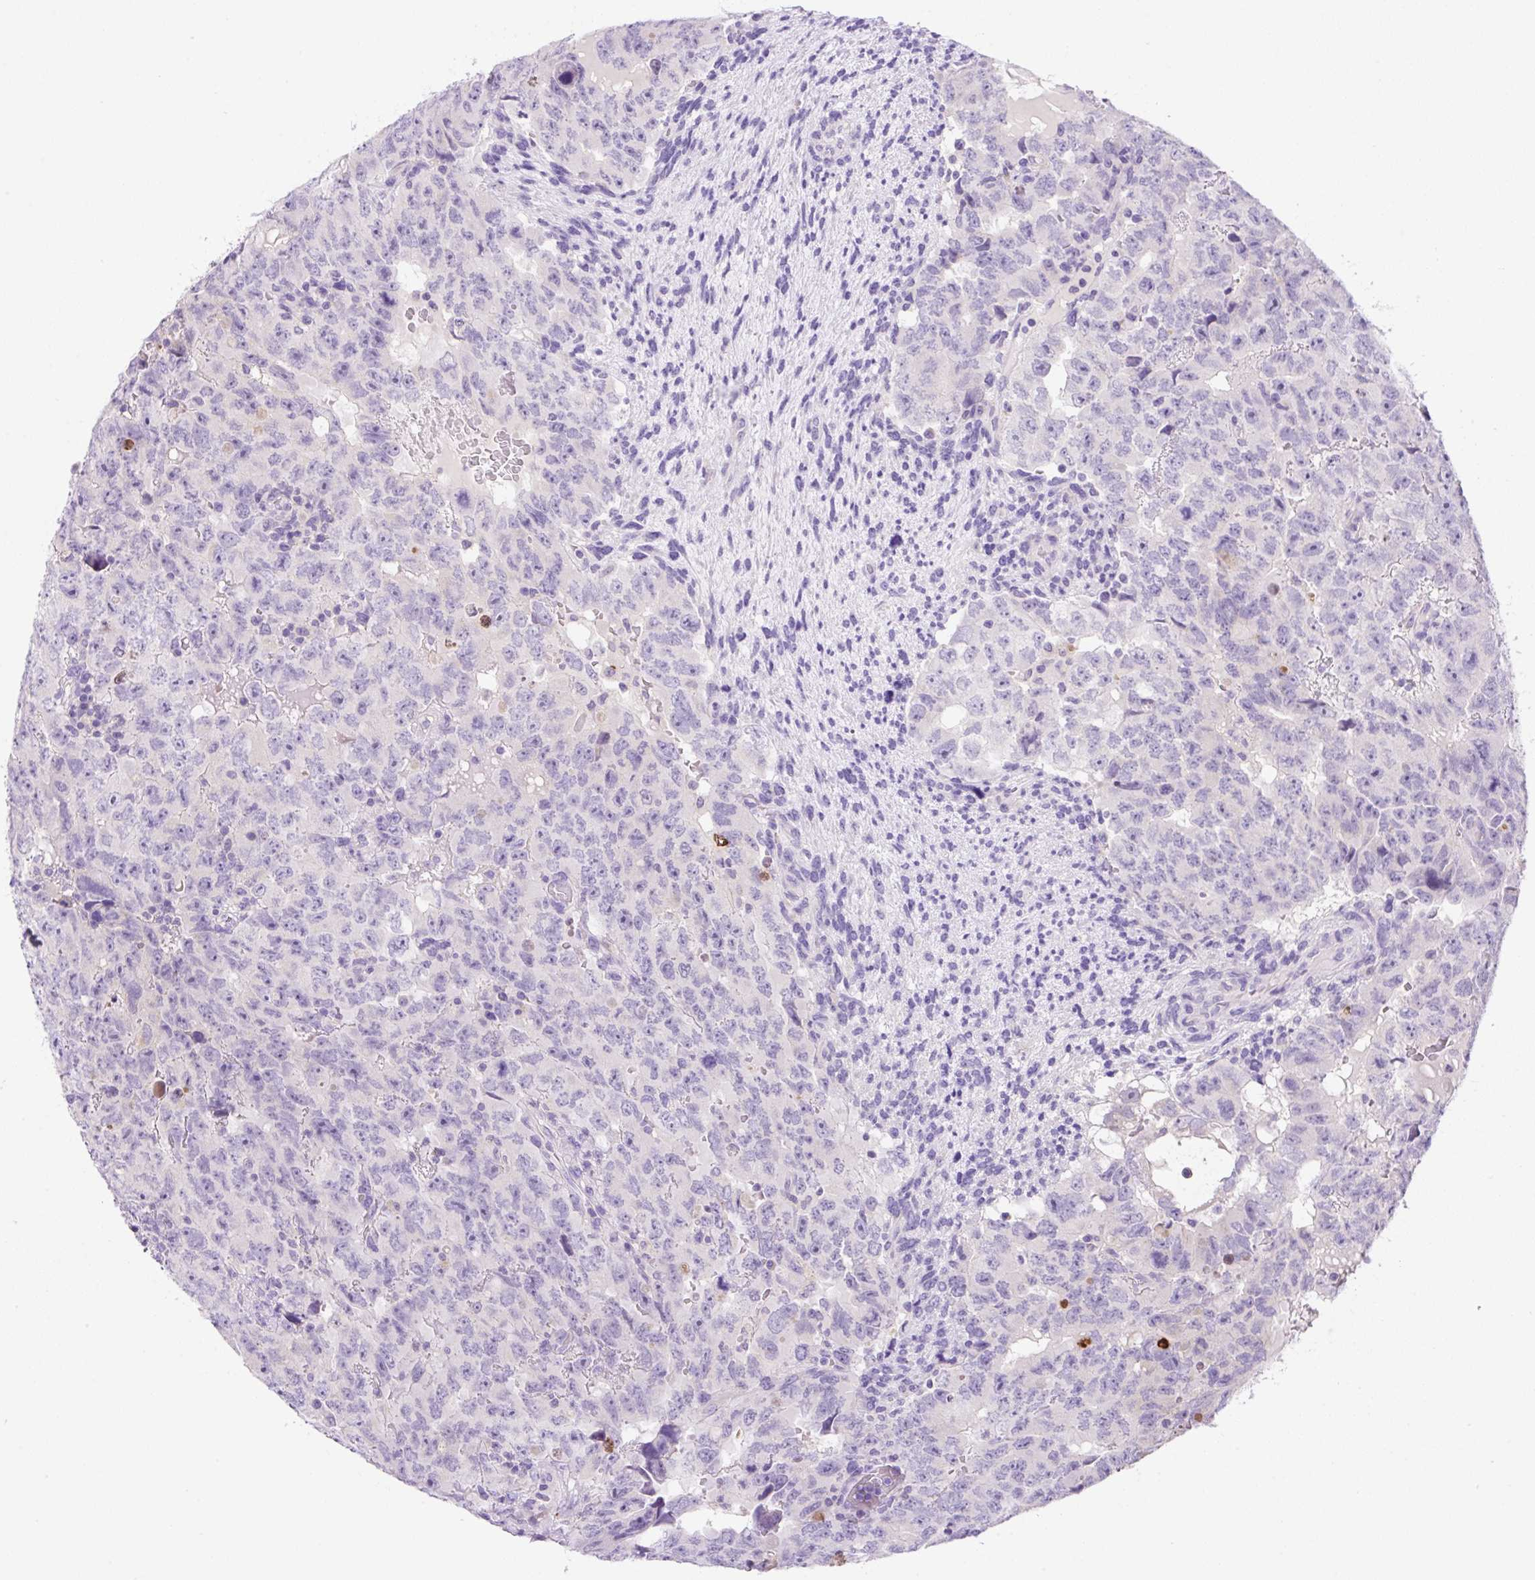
{"staining": {"intensity": "negative", "quantity": "none", "location": "none"}, "tissue": "testis cancer", "cell_type": "Tumor cells", "image_type": "cancer", "snomed": [{"axis": "morphology", "description": "Carcinoma, Embryonal, NOS"}, {"axis": "topography", "description": "Testis"}], "caption": "Immunohistochemistry of human embryonal carcinoma (testis) displays no staining in tumor cells.", "gene": "NDST3", "patient": {"sex": "male", "age": 24}}